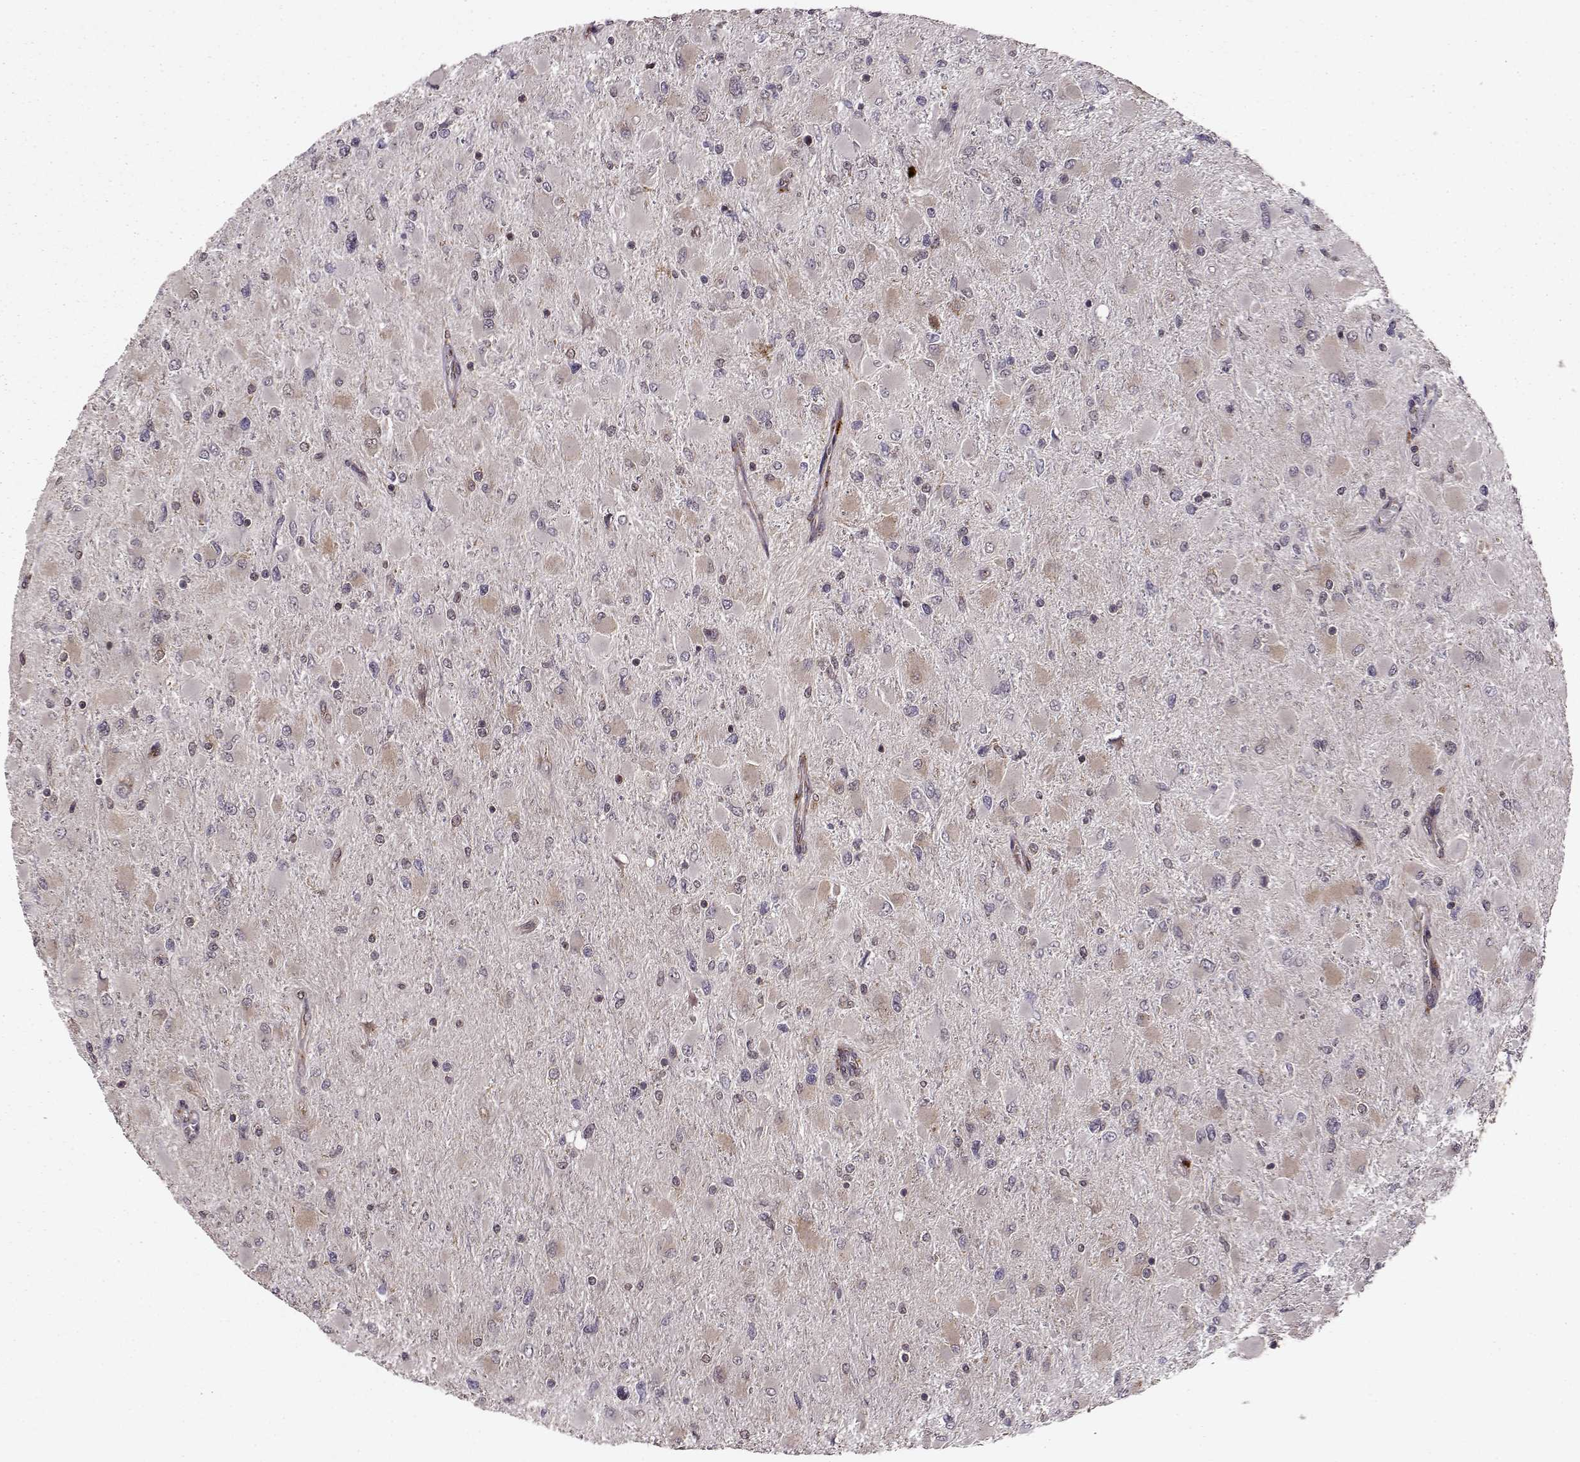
{"staining": {"intensity": "weak", "quantity": "25%-75%", "location": "cytoplasmic/membranous"}, "tissue": "glioma", "cell_type": "Tumor cells", "image_type": "cancer", "snomed": [{"axis": "morphology", "description": "Glioma, malignant, High grade"}, {"axis": "topography", "description": "Cerebral cortex"}], "caption": "Glioma stained with a brown dye displays weak cytoplasmic/membranous positive staining in approximately 25%-75% of tumor cells.", "gene": "YIPF5", "patient": {"sex": "female", "age": 36}}